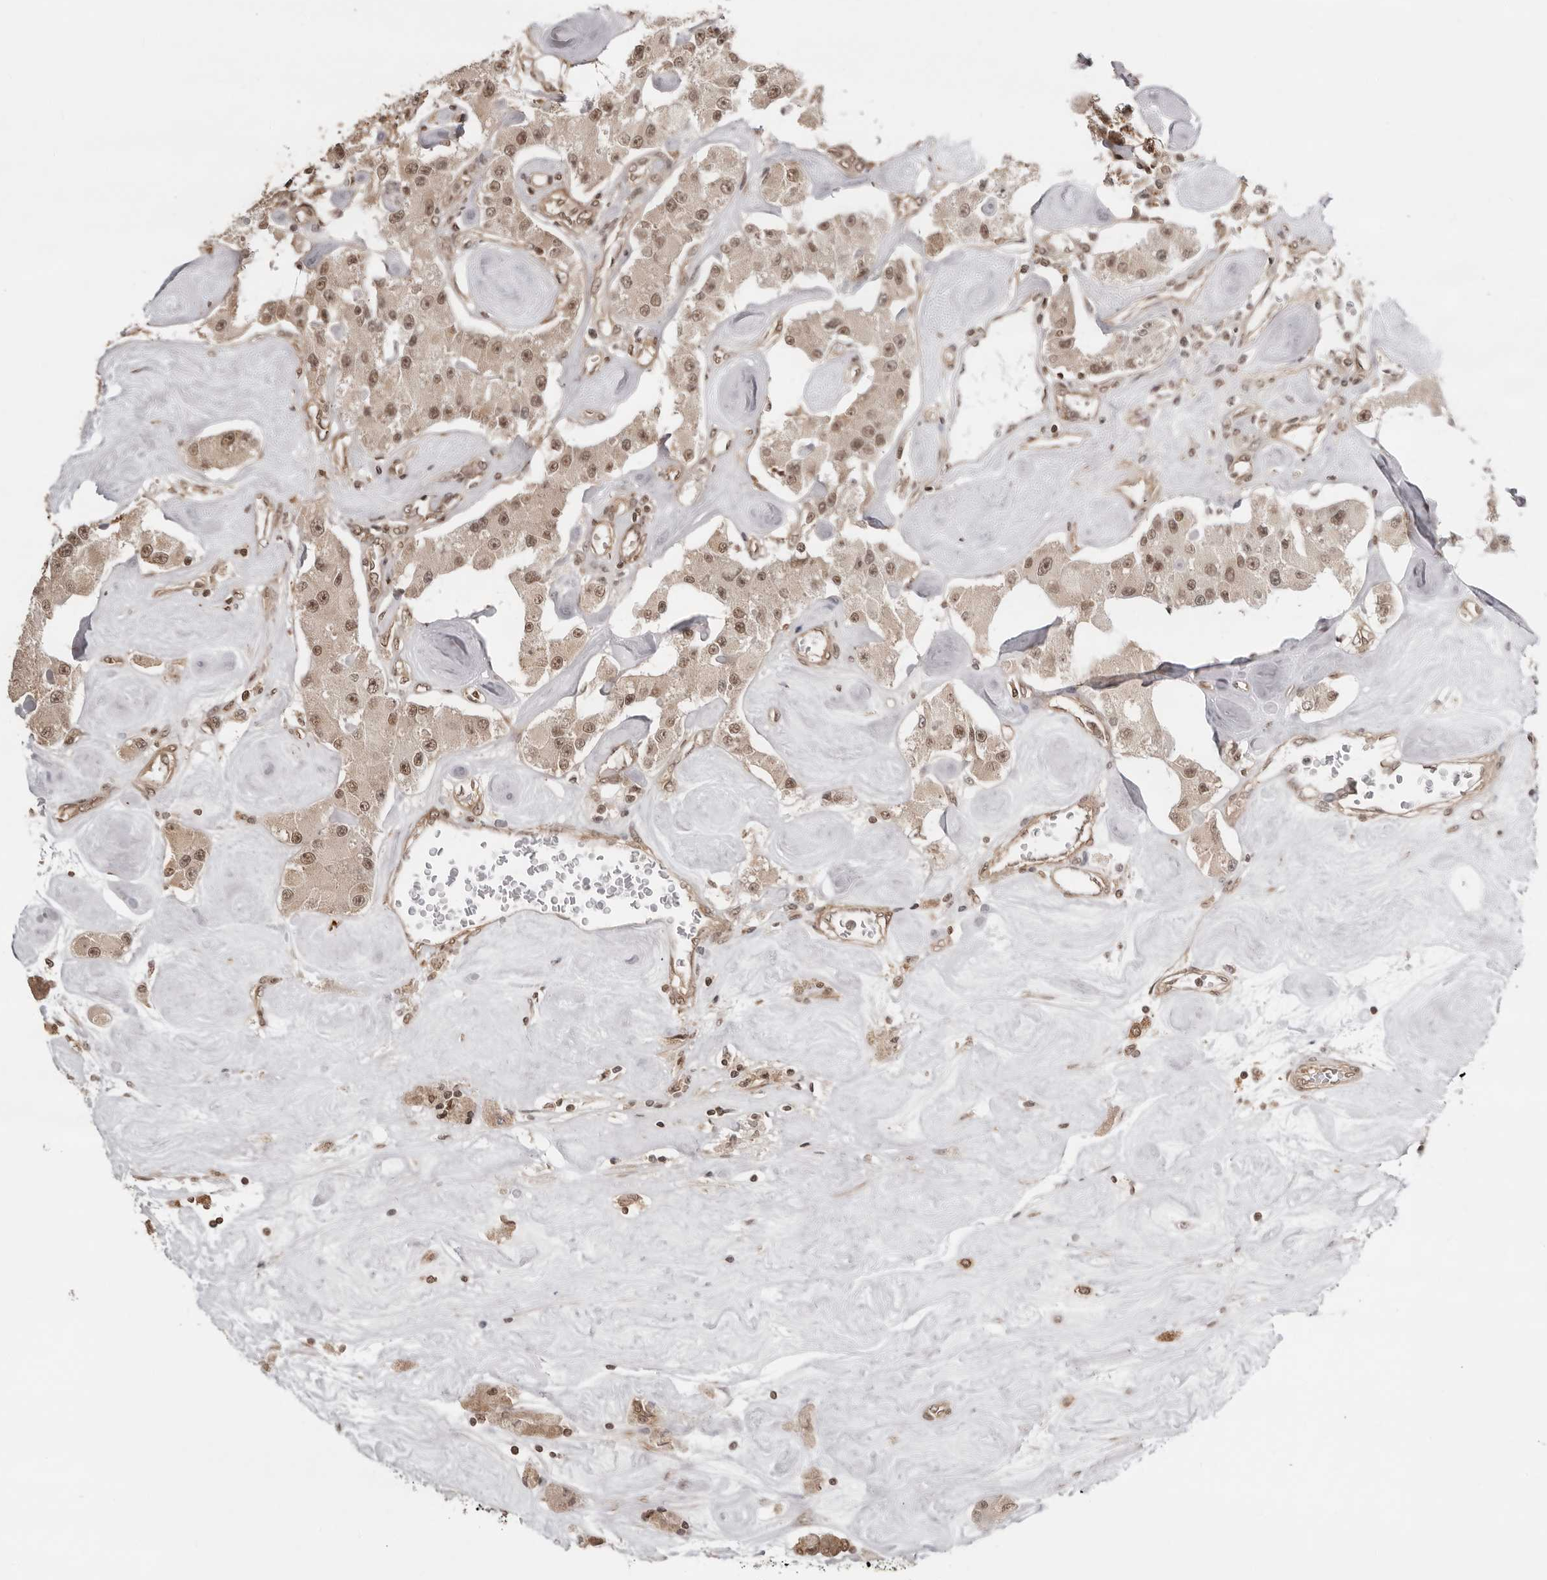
{"staining": {"intensity": "moderate", "quantity": "25%-75%", "location": "cytoplasmic/membranous,nuclear"}, "tissue": "carcinoid", "cell_type": "Tumor cells", "image_type": "cancer", "snomed": [{"axis": "morphology", "description": "Carcinoid, malignant, NOS"}, {"axis": "topography", "description": "Pancreas"}], "caption": "Moderate cytoplasmic/membranous and nuclear staining is seen in approximately 25%-75% of tumor cells in carcinoid.", "gene": "SDE2", "patient": {"sex": "male", "age": 41}}